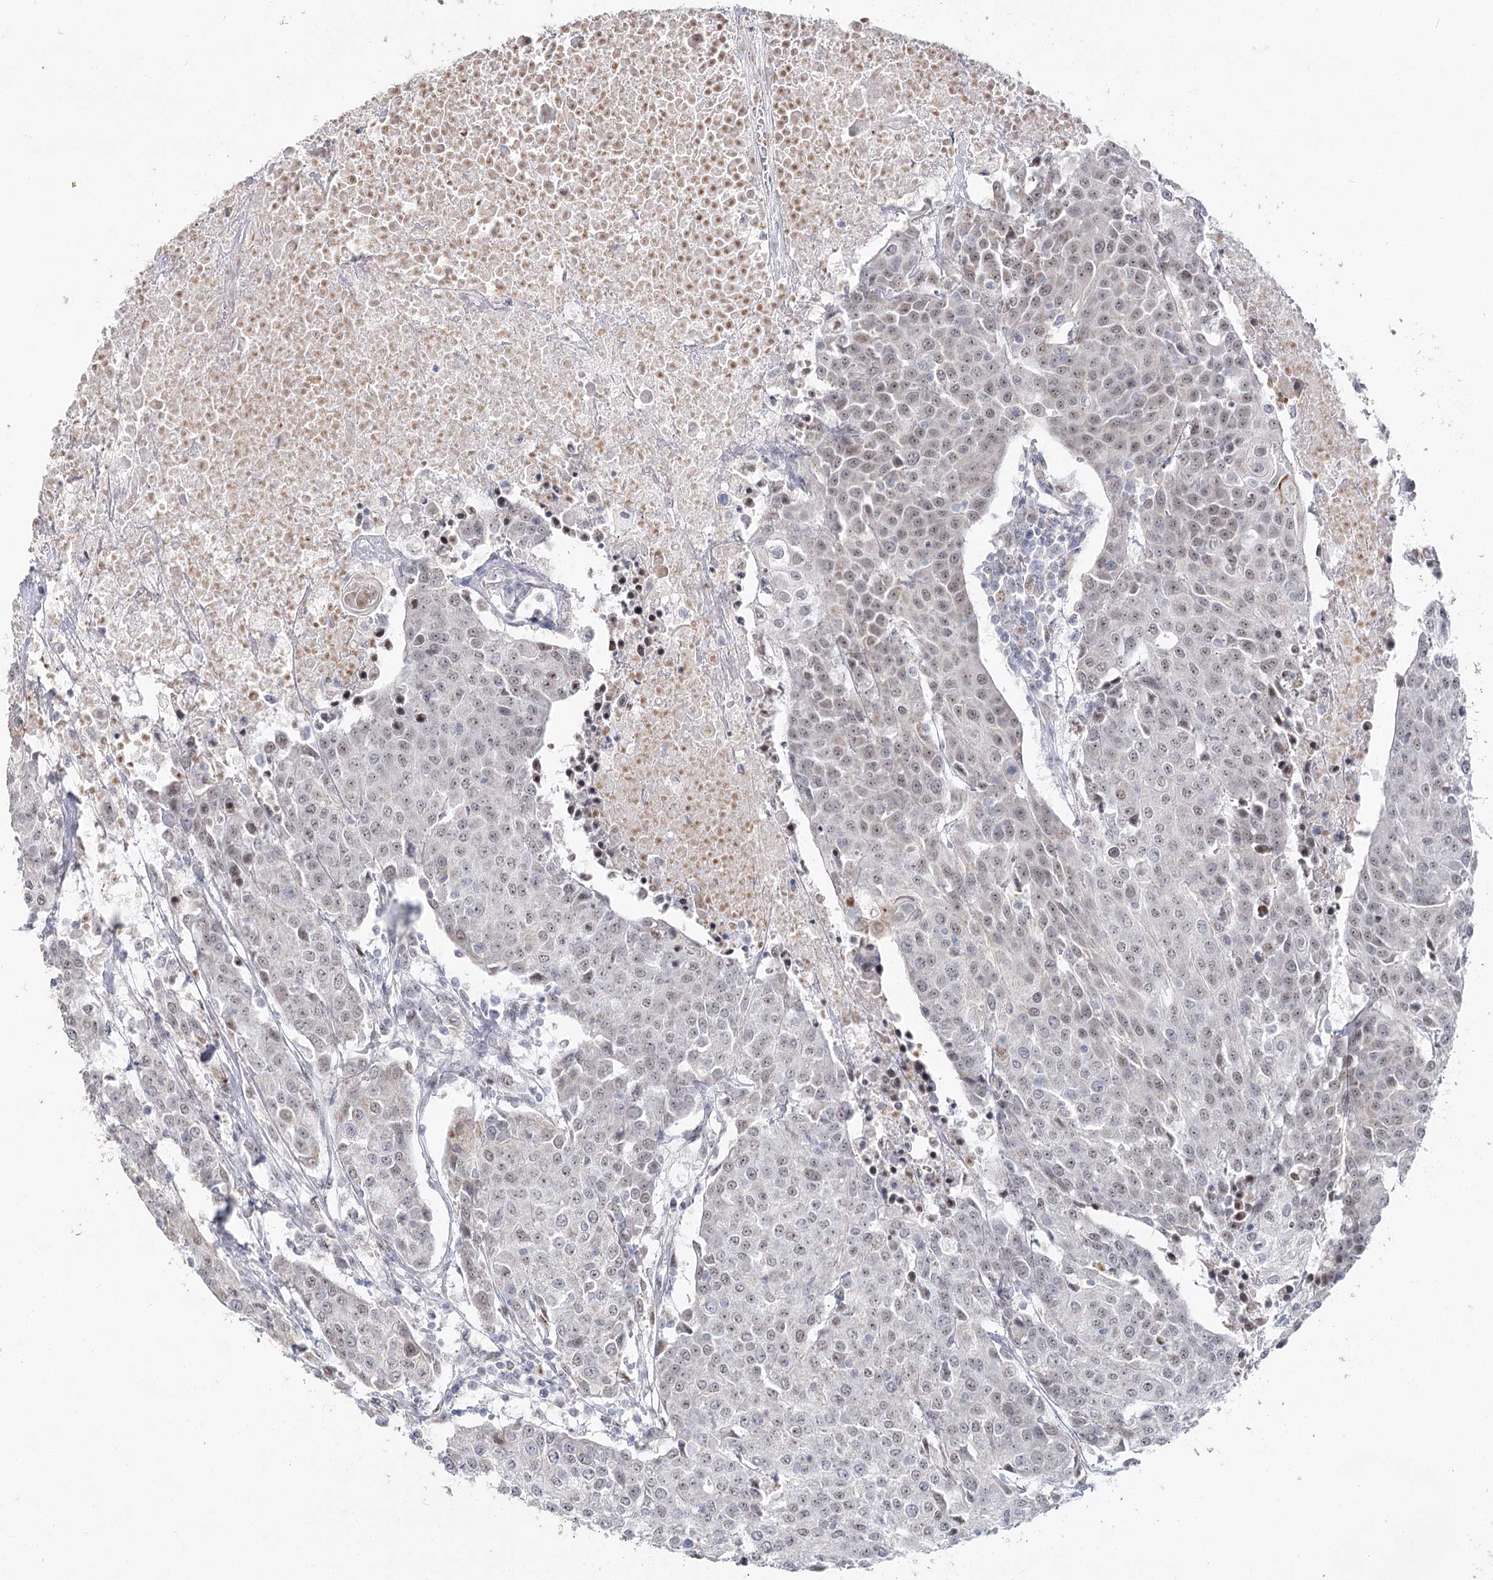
{"staining": {"intensity": "weak", "quantity": "<25%", "location": "nuclear"}, "tissue": "urothelial cancer", "cell_type": "Tumor cells", "image_type": "cancer", "snomed": [{"axis": "morphology", "description": "Urothelial carcinoma, High grade"}, {"axis": "topography", "description": "Urinary bladder"}], "caption": "Immunohistochemistry (IHC) histopathology image of human urothelial cancer stained for a protein (brown), which exhibits no staining in tumor cells. (DAB (3,3'-diaminobenzidine) immunohistochemistry (IHC) visualized using brightfield microscopy, high magnification).", "gene": "RUFY4", "patient": {"sex": "female", "age": 85}}